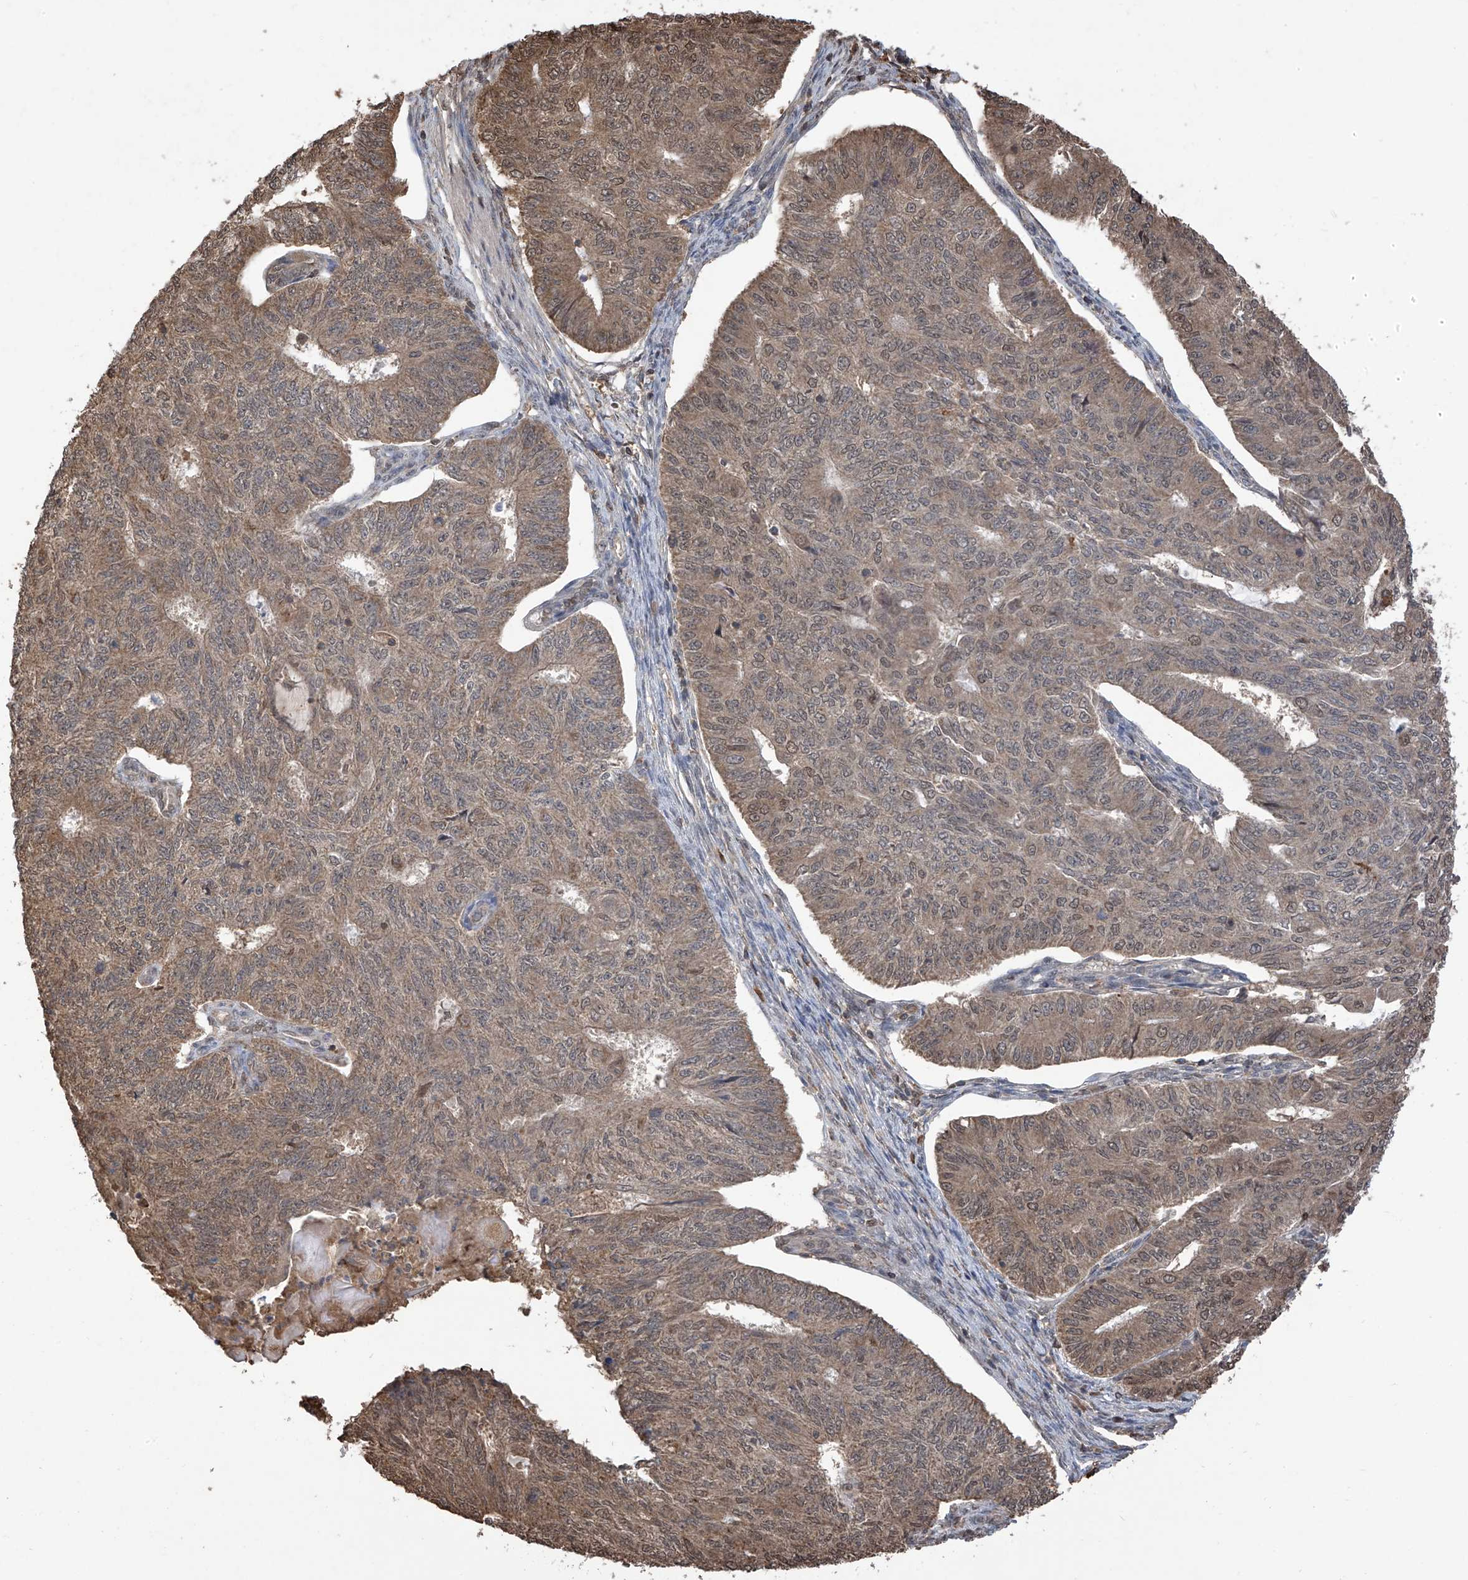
{"staining": {"intensity": "moderate", "quantity": ">75%", "location": "cytoplasmic/membranous"}, "tissue": "endometrial cancer", "cell_type": "Tumor cells", "image_type": "cancer", "snomed": [{"axis": "morphology", "description": "Adenocarcinoma, NOS"}, {"axis": "topography", "description": "Endometrium"}], "caption": "High-magnification brightfield microscopy of endometrial cancer stained with DAB (brown) and counterstained with hematoxylin (blue). tumor cells exhibit moderate cytoplasmic/membranous staining is present in approximately>75% of cells. (DAB = brown stain, brightfield microscopy at high magnification).", "gene": "PNPT1", "patient": {"sex": "female", "age": 32}}